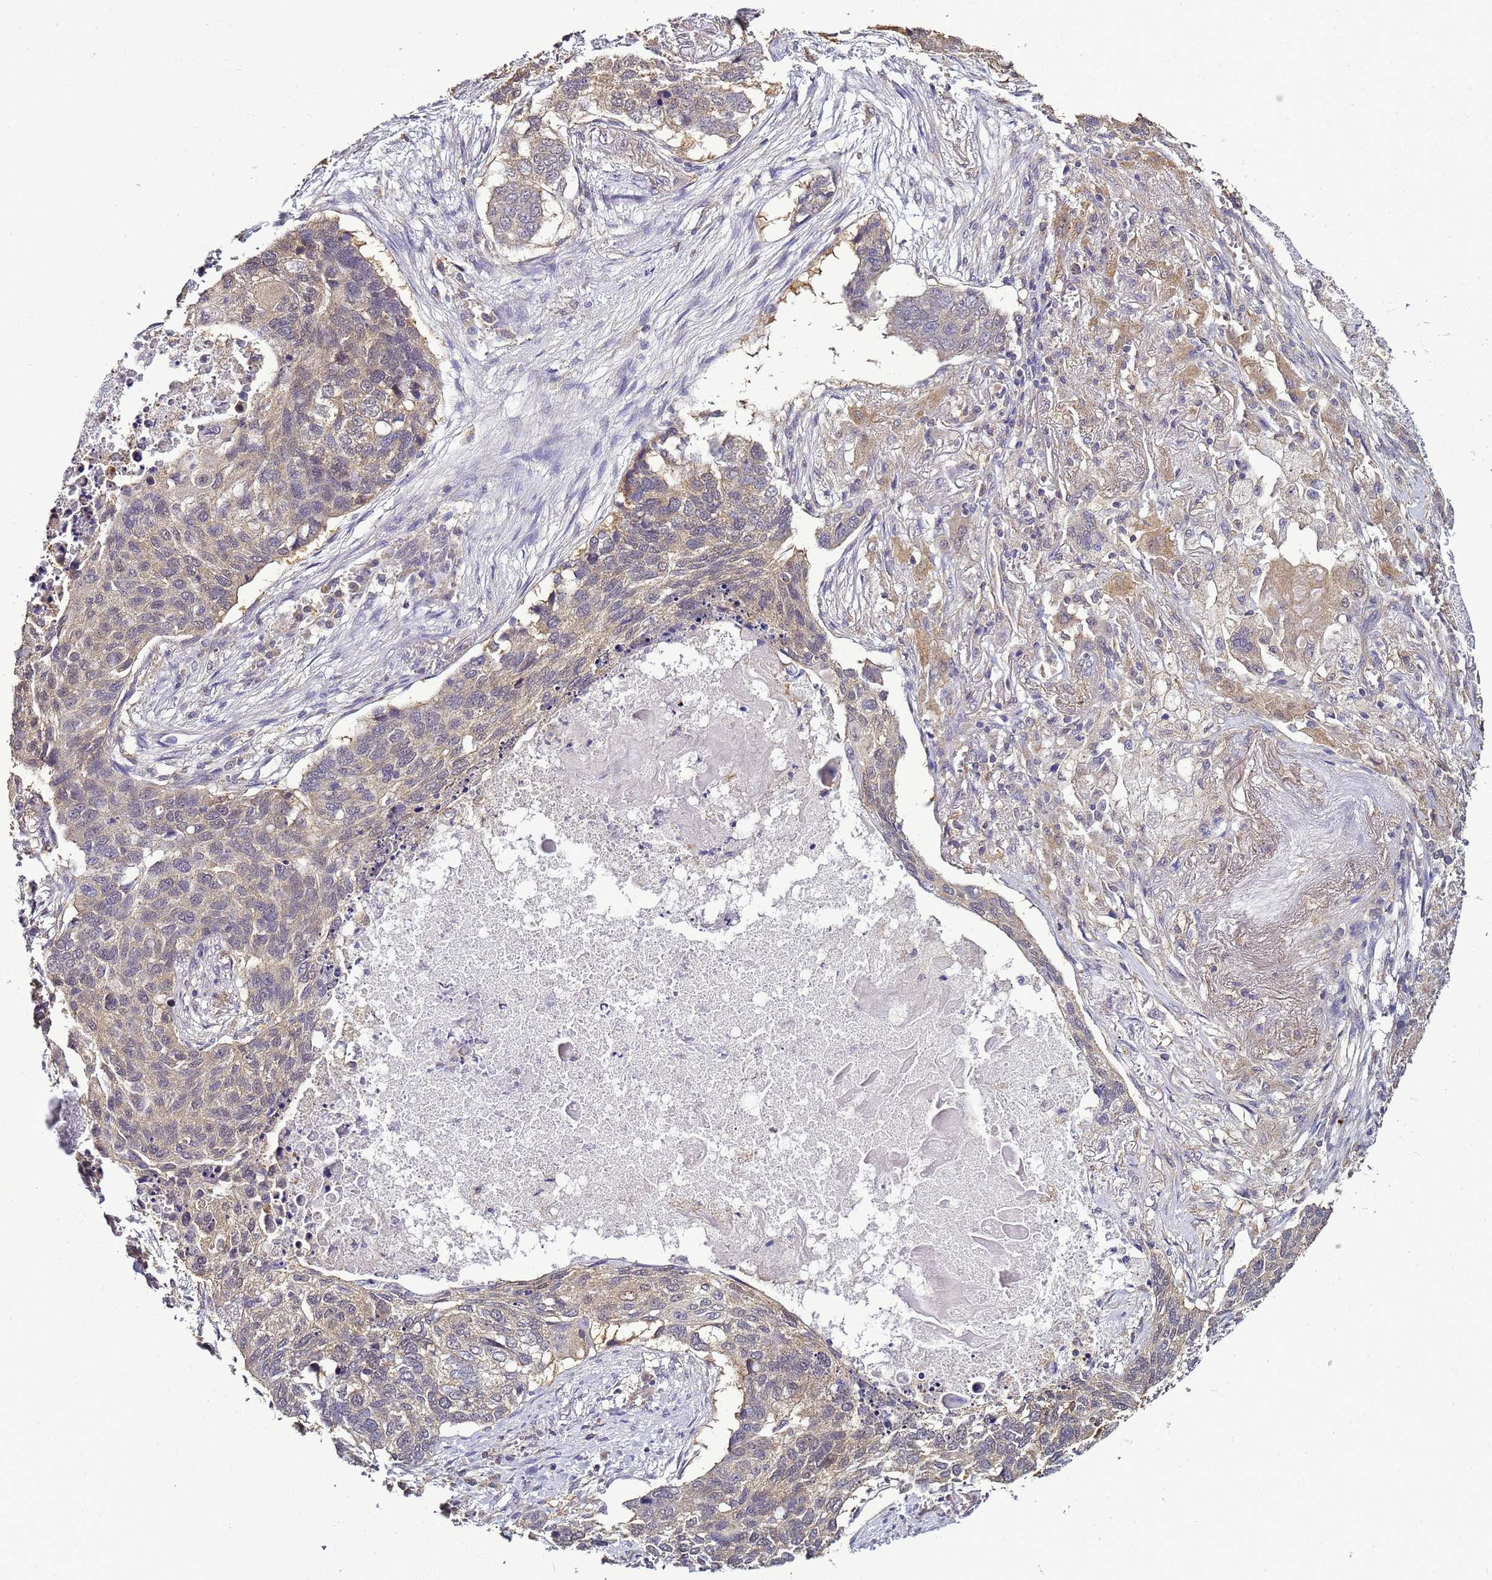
{"staining": {"intensity": "weak", "quantity": "25%-75%", "location": "cytoplasmic/membranous"}, "tissue": "lung cancer", "cell_type": "Tumor cells", "image_type": "cancer", "snomed": [{"axis": "morphology", "description": "Squamous cell carcinoma, NOS"}, {"axis": "topography", "description": "Lung"}], "caption": "The photomicrograph exhibits a brown stain indicating the presence of a protein in the cytoplasmic/membranous of tumor cells in lung squamous cell carcinoma. The staining was performed using DAB (3,3'-diaminobenzidine), with brown indicating positive protein expression. Nuclei are stained blue with hematoxylin.", "gene": "ENOPH1", "patient": {"sex": "female", "age": 63}}